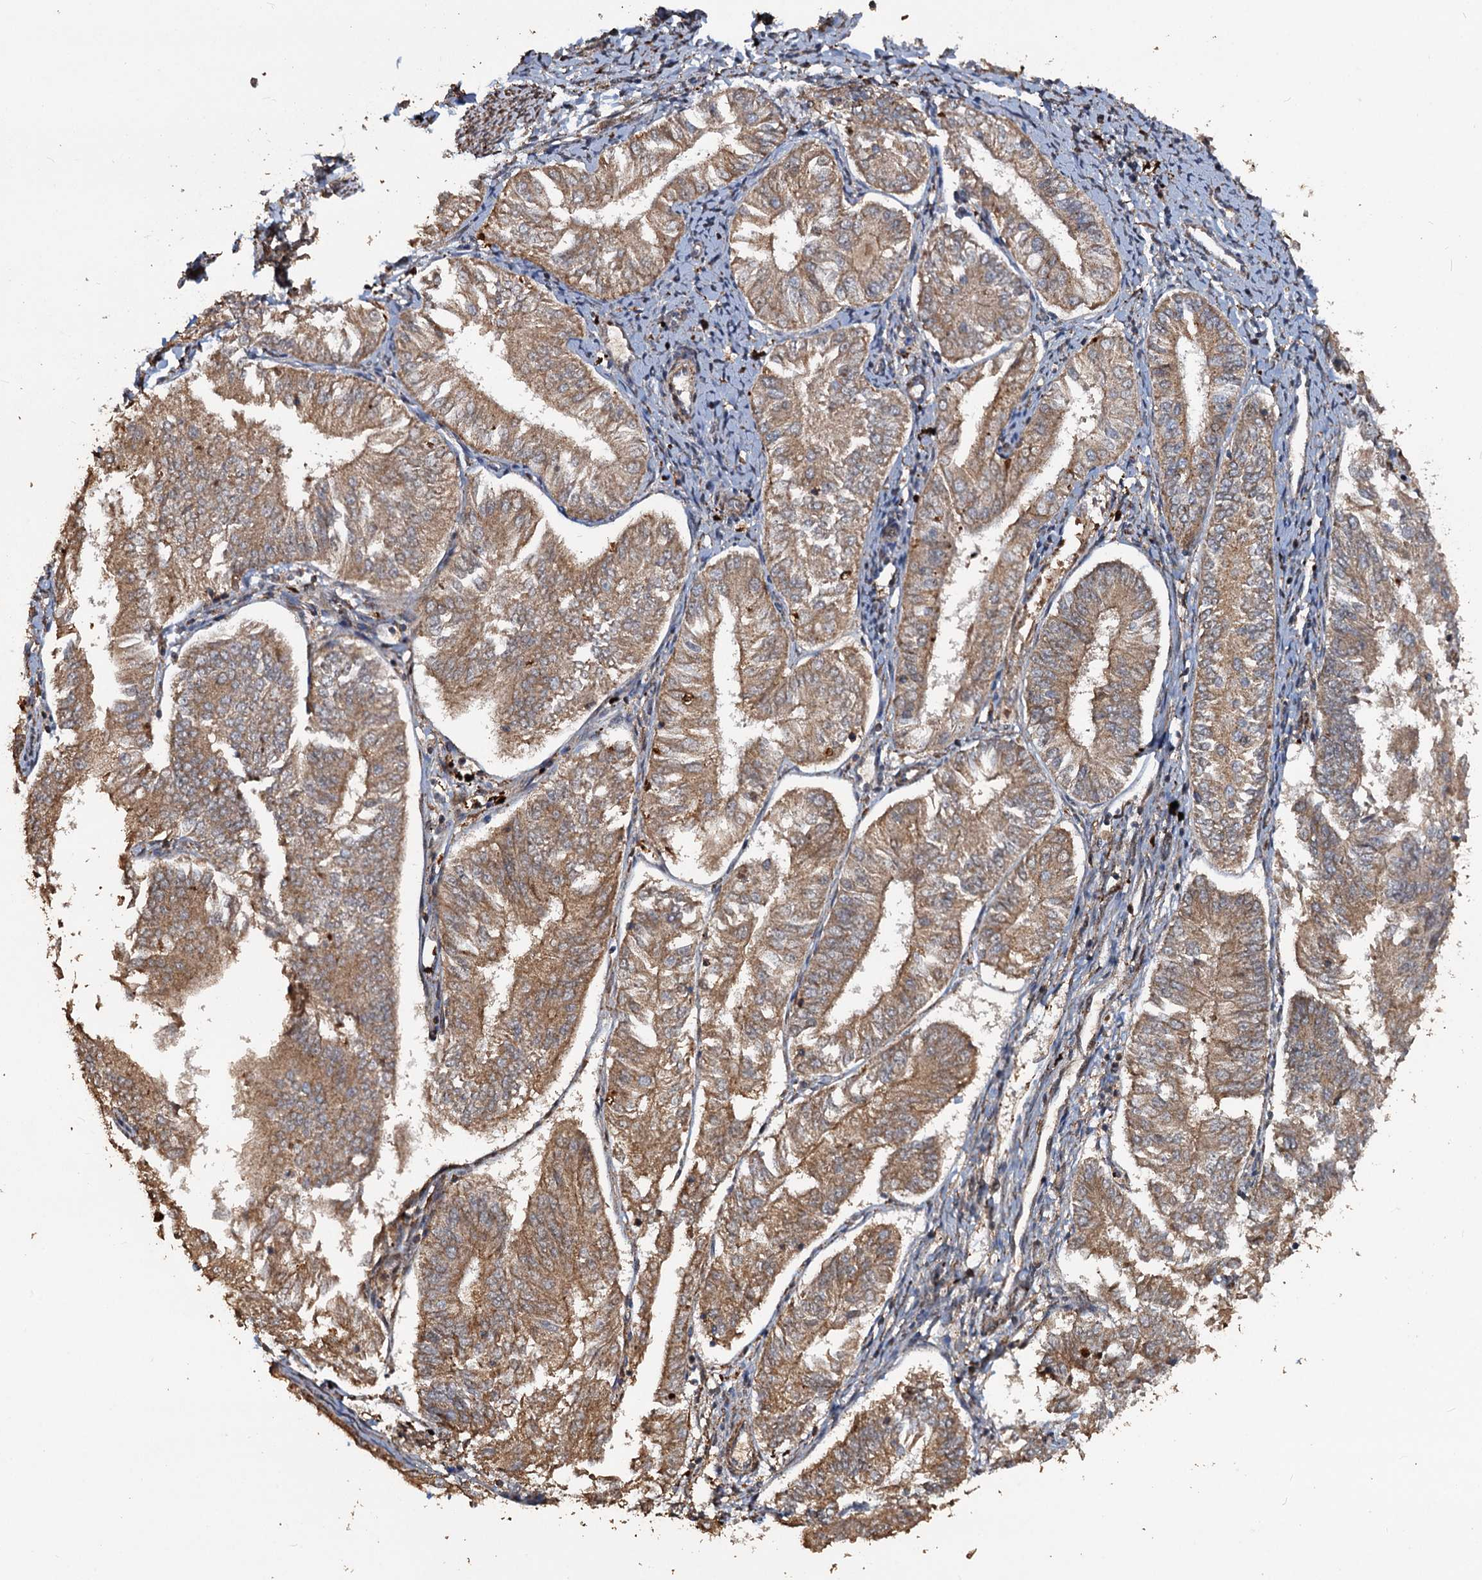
{"staining": {"intensity": "moderate", "quantity": ">75%", "location": "cytoplasmic/membranous"}, "tissue": "endometrial cancer", "cell_type": "Tumor cells", "image_type": "cancer", "snomed": [{"axis": "morphology", "description": "Adenocarcinoma, NOS"}, {"axis": "topography", "description": "Endometrium"}], "caption": "Endometrial cancer (adenocarcinoma) tissue demonstrates moderate cytoplasmic/membranous expression in approximately >75% of tumor cells, visualized by immunohistochemistry.", "gene": "NOTCH2NLA", "patient": {"sex": "female", "age": 58}}